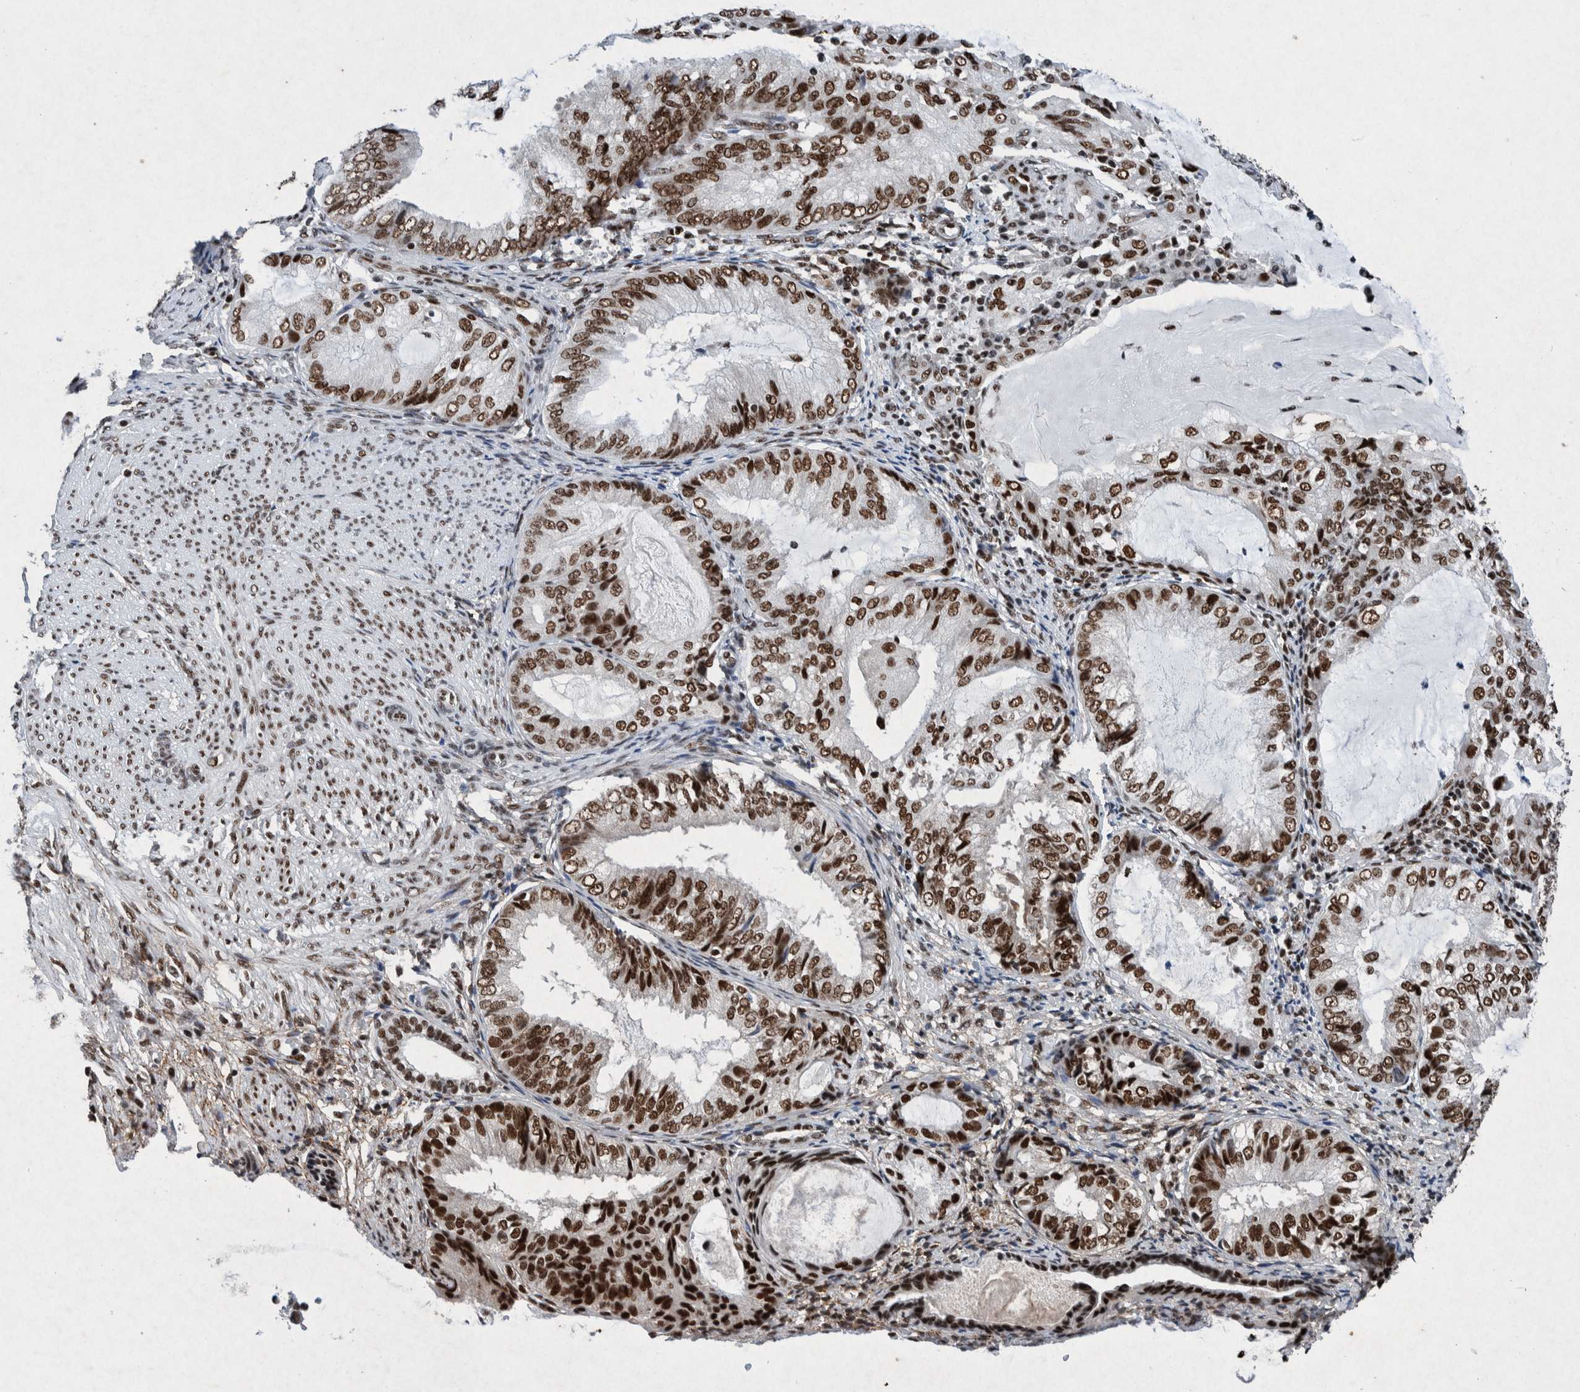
{"staining": {"intensity": "strong", "quantity": ">75%", "location": "nuclear"}, "tissue": "endometrial cancer", "cell_type": "Tumor cells", "image_type": "cancer", "snomed": [{"axis": "morphology", "description": "Adenocarcinoma, NOS"}, {"axis": "topography", "description": "Endometrium"}], "caption": "Immunohistochemical staining of human endometrial cancer shows high levels of strong nuclear staining in approximately >75% of tumor cells.", "gene": "TAF10", "patient": {"sex": "female", "age": 81}}